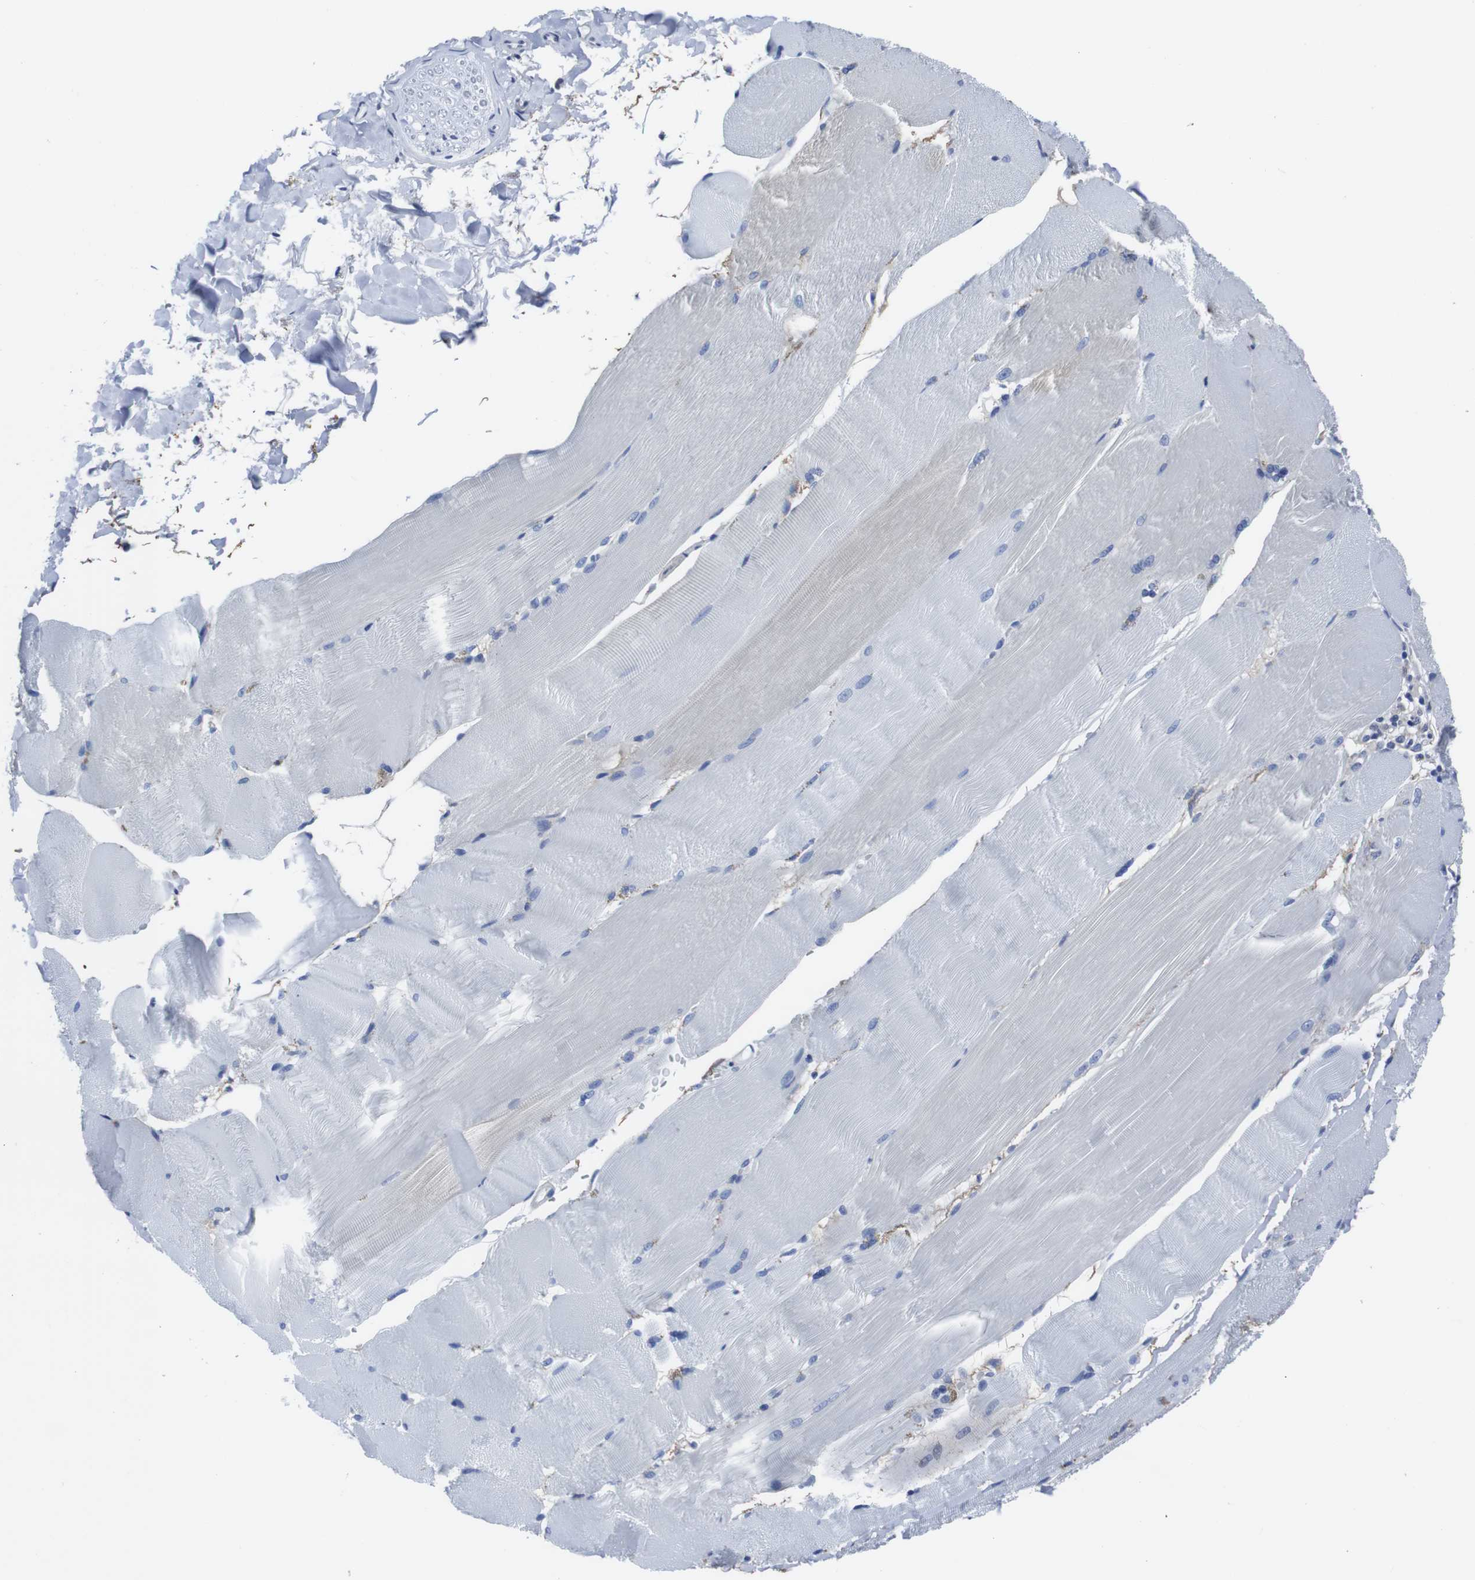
{"staining": {"intensity": "negative", "quantity": "none", "location": "none"}, "tissue": "skeletal muscle", "cell_type": "Myocytes", "image_type": "normal", "snomed": [{"axis": "morphology", "description": "Normal tissue, NOS"}, {"axis": "topography", "description": "Skin"}, {"axis": "topography", "description": "Skeletal muscle"}], "caption": "This is a micrograph of immunohistochemistry staining of benign skeletal muscle, which shows no expression in myocytes. (Brightfield microscopy of DAB immunohistochemistry at high magnification).", "gene": "EIF4A1", "patient": {"sex": "male", "age": 83}}